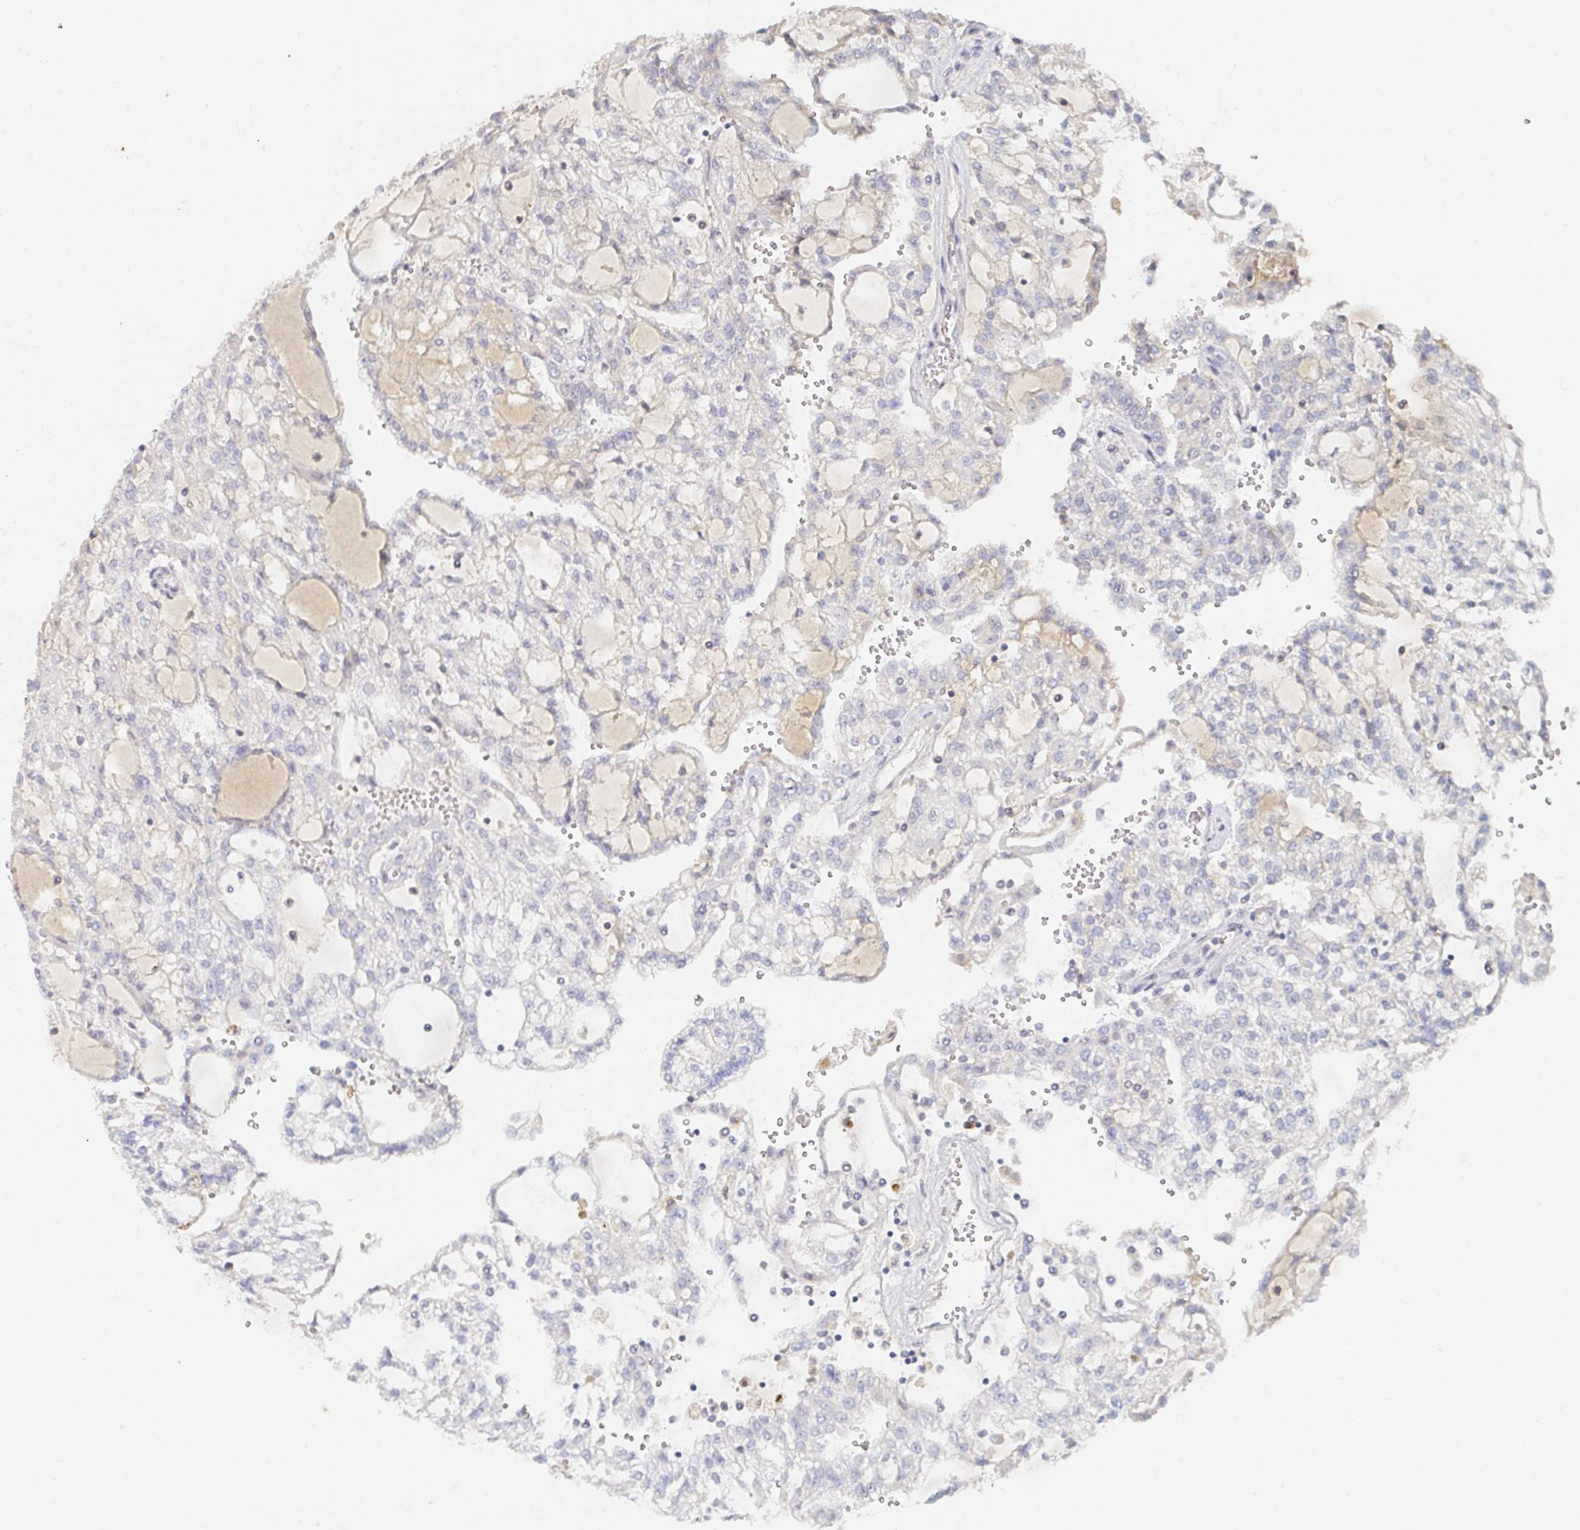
{"staining": {"intensity": "negative", "quantity": "none", "location": "none"}, "tissue": "renal cancer", "cell_type": "Tumor cells", "image_type": "cancer", "snomed": [{"axis": "morphology", "description": "Adenocarcinoma, NOS"}, {"axis": "topography", "description": "Kidney"}], "caption": "Renal cancer (adenocarcinoma) stained for a protein using IHC shows no positivity tumor cells.", "gene": "NME9", "patient": {"sex": "male", "age": 63}}